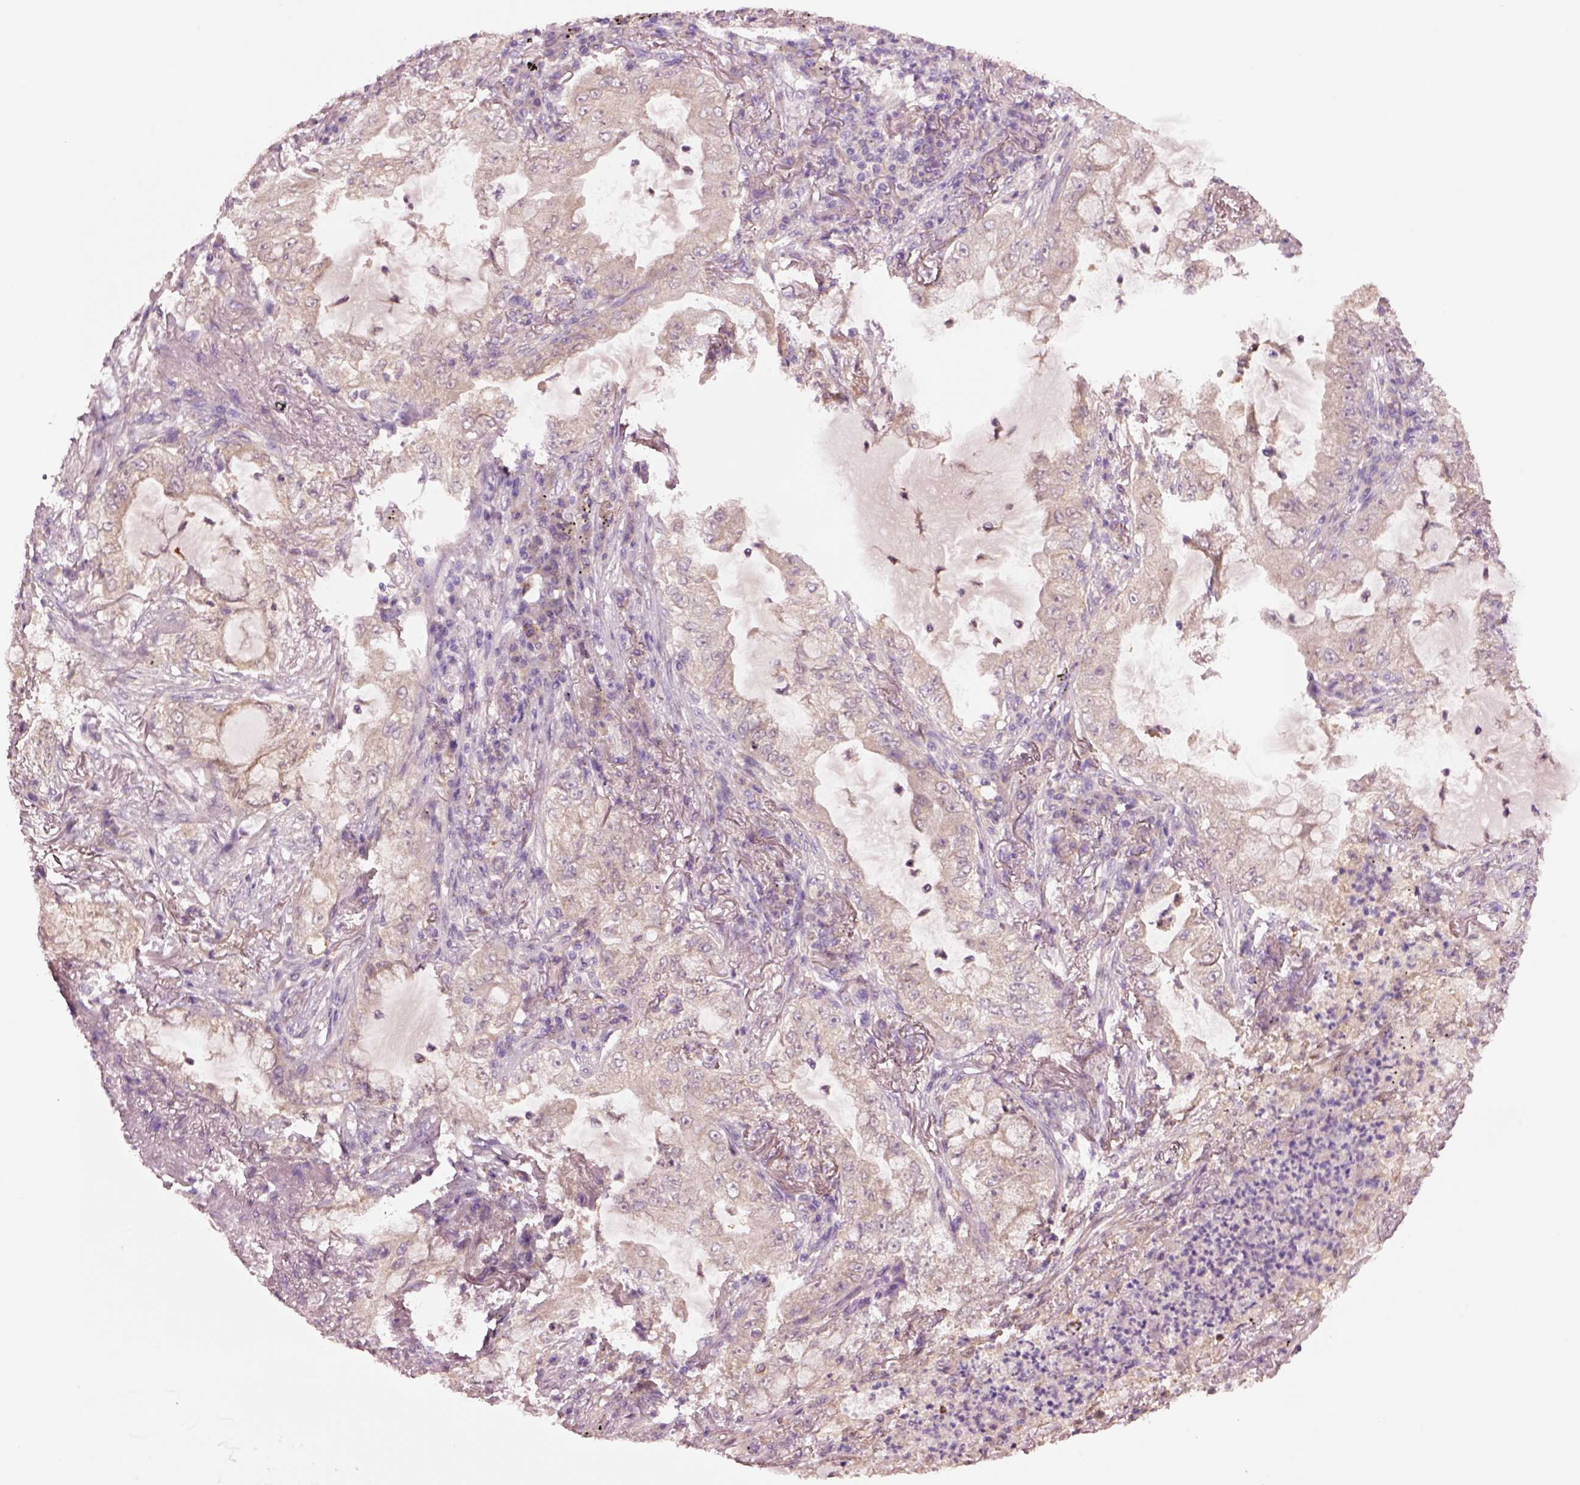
{"staining": {"intensity": "weak", "quantity": ">75%", "location": "cytoplasmic/membranous"}, "tissue": "lung cancer", "cell_type": "Tumor cells", "image_type": "cancer", "snomed": [{"axis": "morphology", "description": "Adenocarcinoma, NOS"}, {"axis": "topography", "description": "Lung"}], "caption": "Immunohistochemistry (IHC) histopathology image of neoplastic tissue: lung adenocarcinoma stained using IHC displays low levels of weak protein expression localized specifically in the cytoplasmic/membranous of tumor cells, appearing as a cytoplasmic/membranous brown color.", "gene": "CLPSL1", "patient": {"sex": "female", "age": 73}}